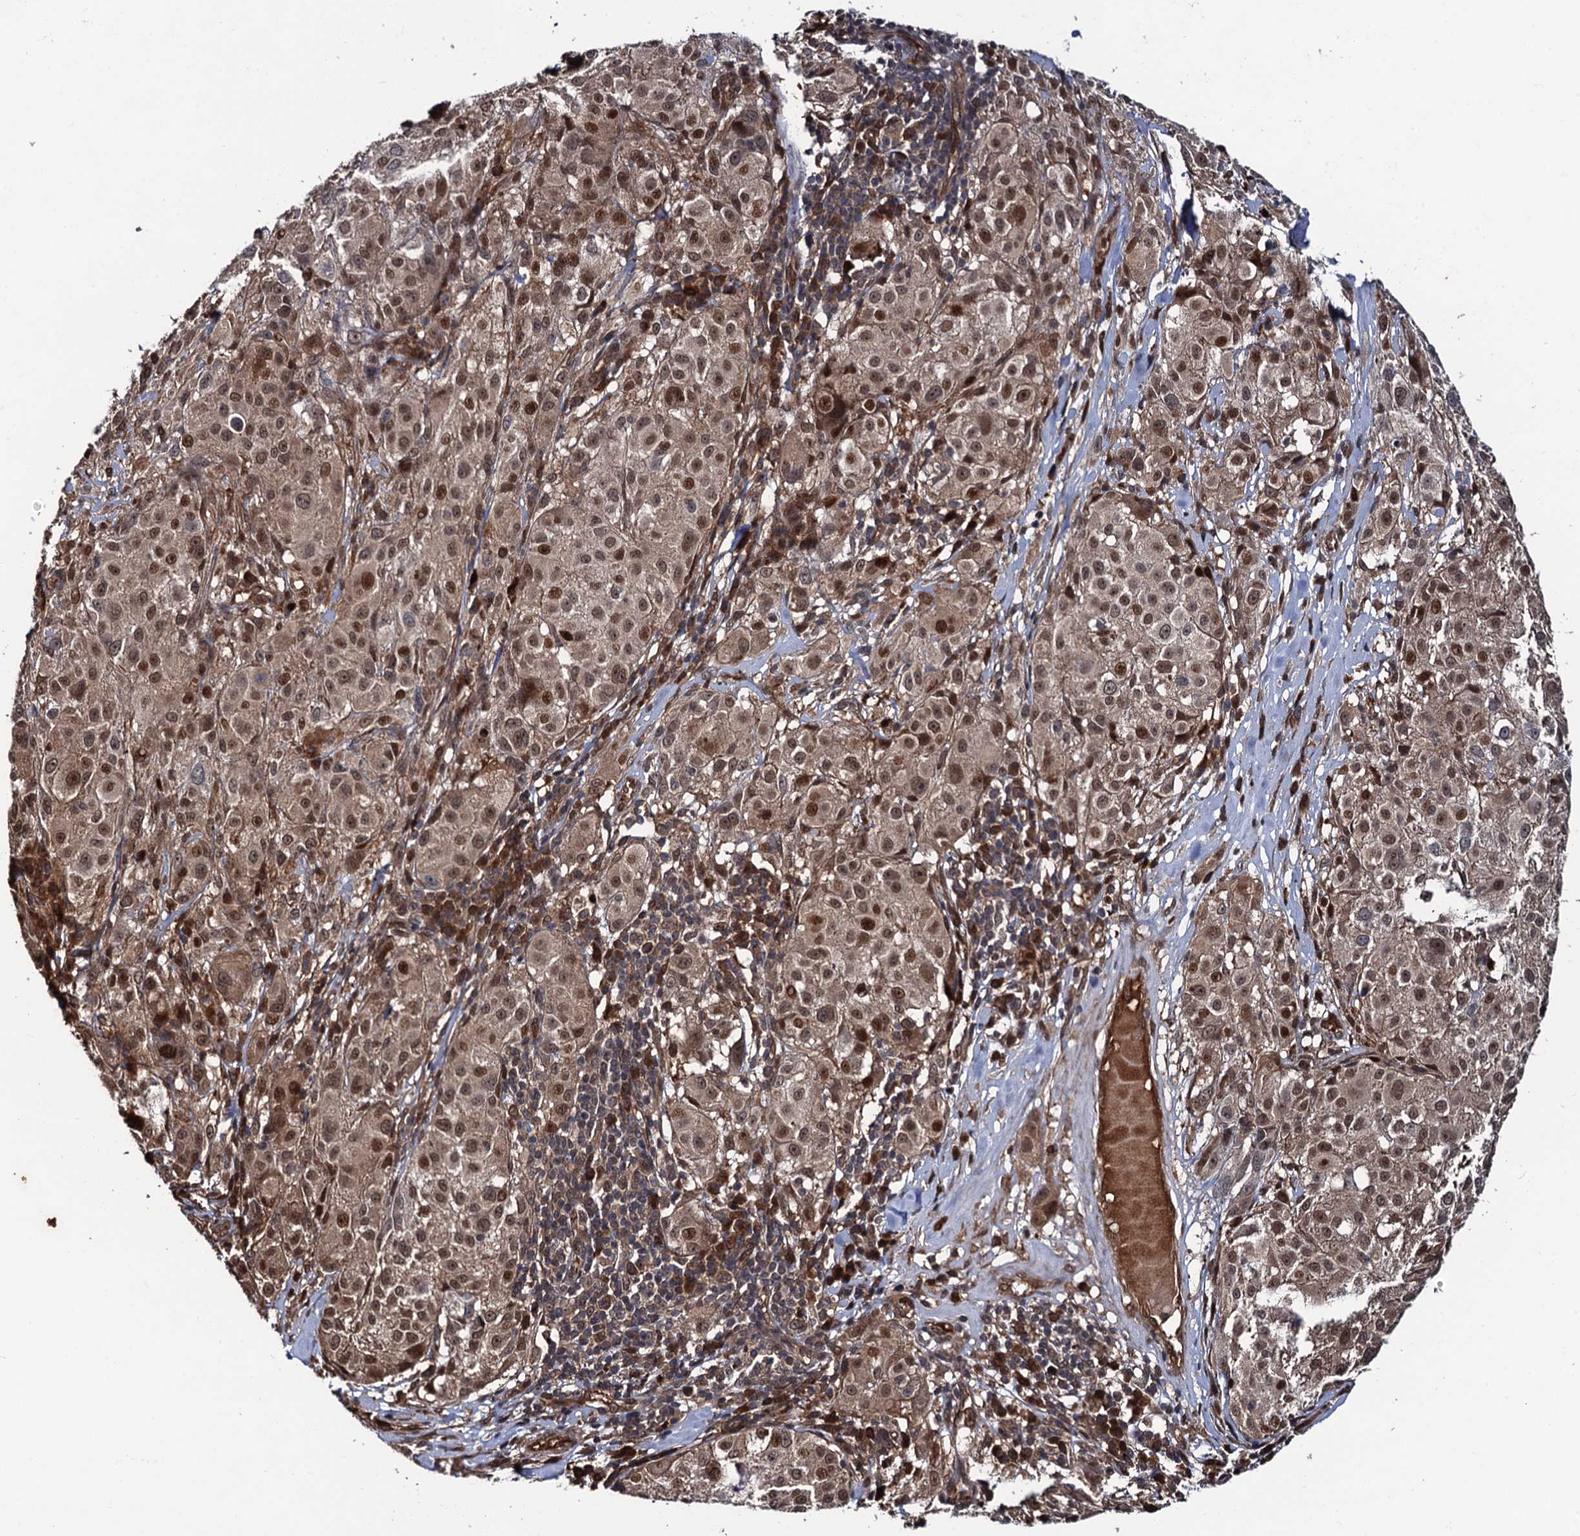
{"staining": {"intensity": "moderate", "quantity": ">75%", "location": "cytoplasmic/membranous,nuclear"}, "tissue": "melanoma", "cell_type": "Tumor cells", "image_type": "cancer", "snomed": [{"axis": "morphology", "description": "Necrosis, NOS"}, {"axis": "morphology", "description": "Malignant melanoma, NOS"}, {"axis": "topography", "description": "Skin"}], "caption": "A micrograph of human malignant melanoma stained for a protein reveals moderate cytoplasmic/membranous and nuclear brown staining in tumor cells.", "gene": "CDC23", "patient": {"sex": "female", "age": 87}}